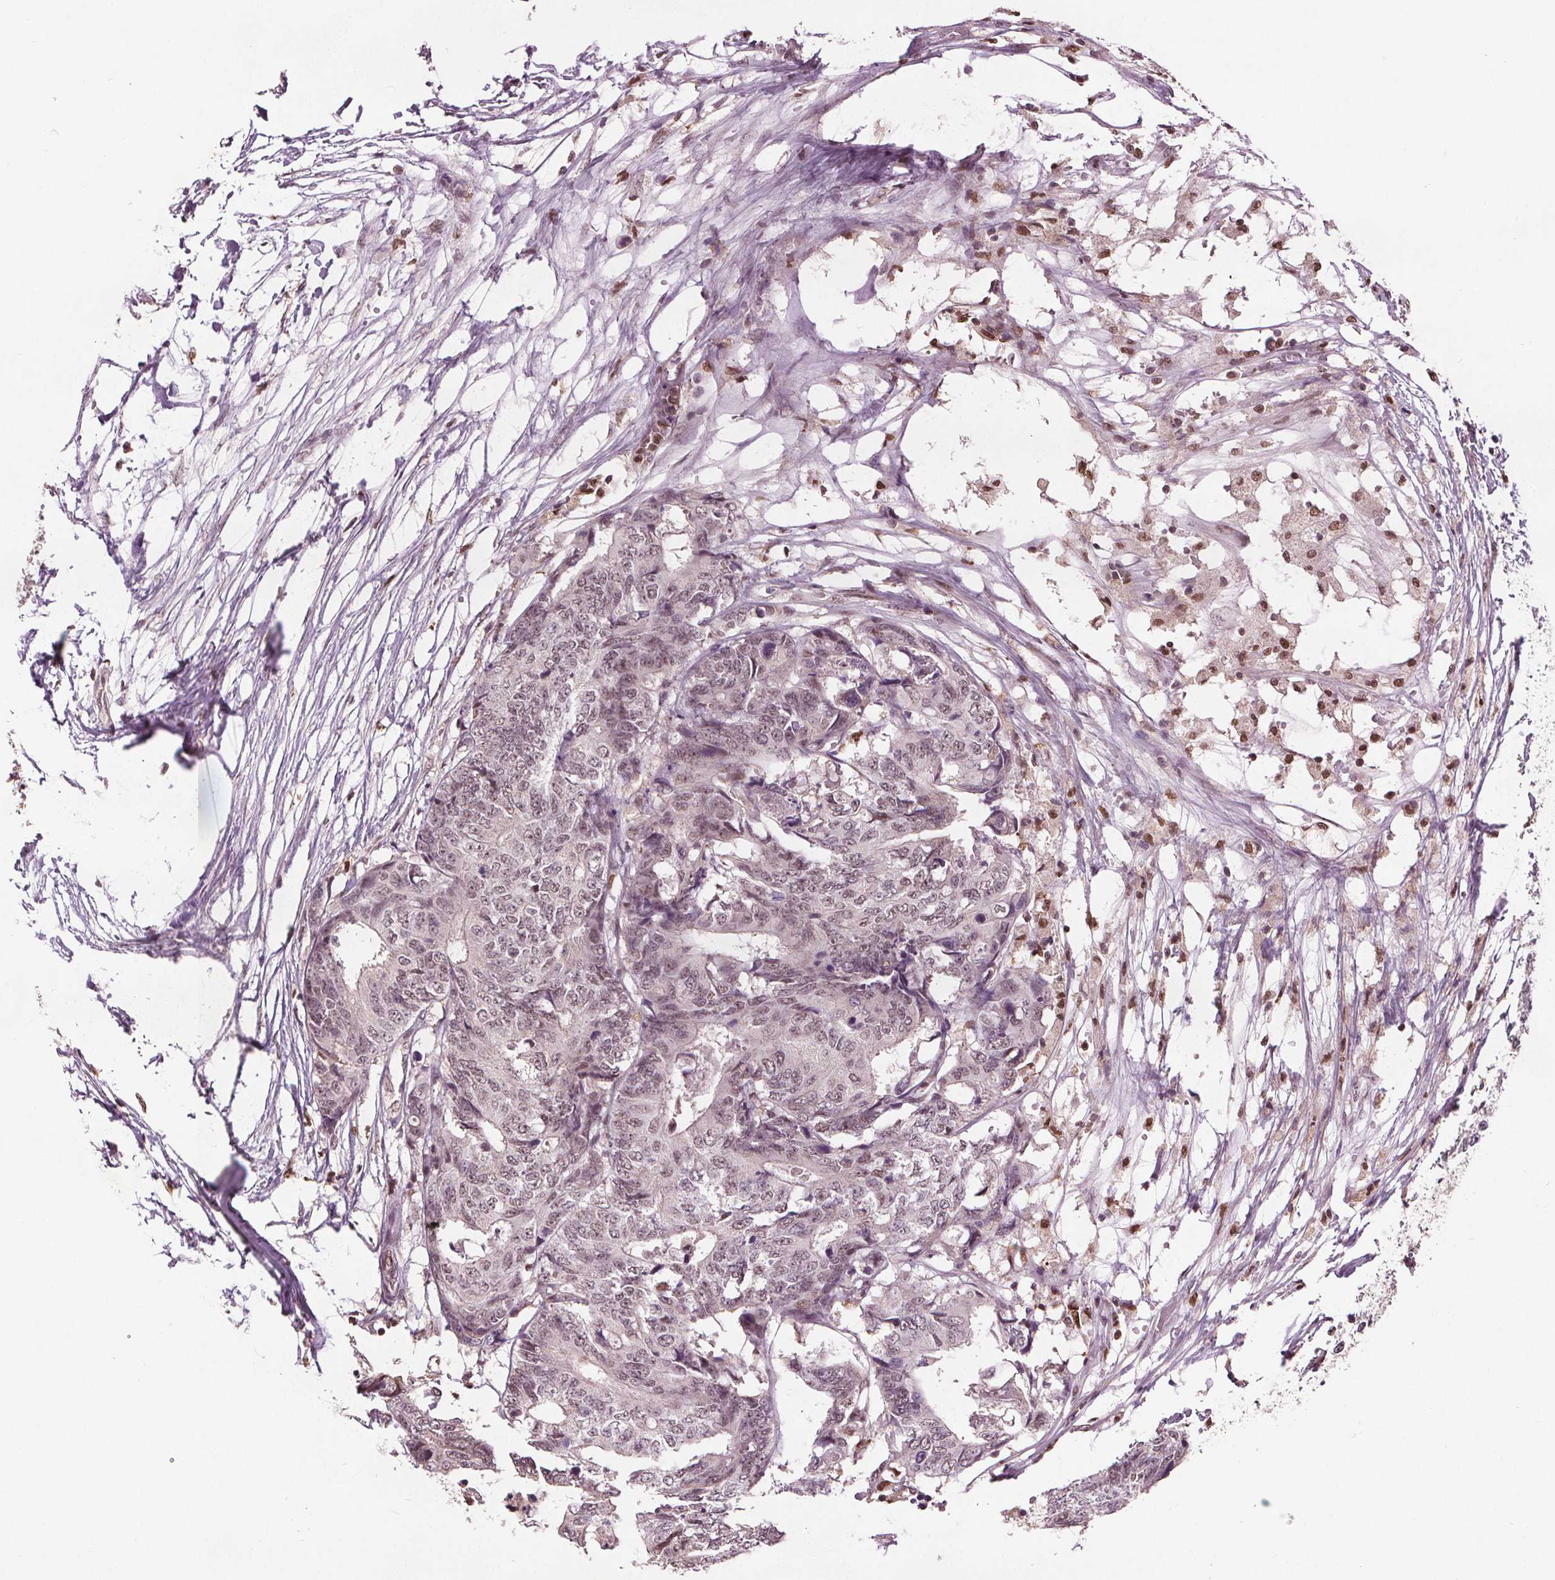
{"staining": {"intensity": "weak", "quantity": ">75%", "location": "nuclear"}, "tissue": "colorectal cancer", "cell_type": "Tumor cells", "image_type": "cancer", "snomed": [{"axis": "morphology", "description": "Adenocarcinoma, NOS"}, {"axis": "topography", "description": "Colon"}], "caption": "Human colorectal cancer stained with a brown dye displays weak nuclear positive staining in approximately >75% of tumor cells.", "gene": "DDX11", "patient": {"sex": "female", "age": 48}}